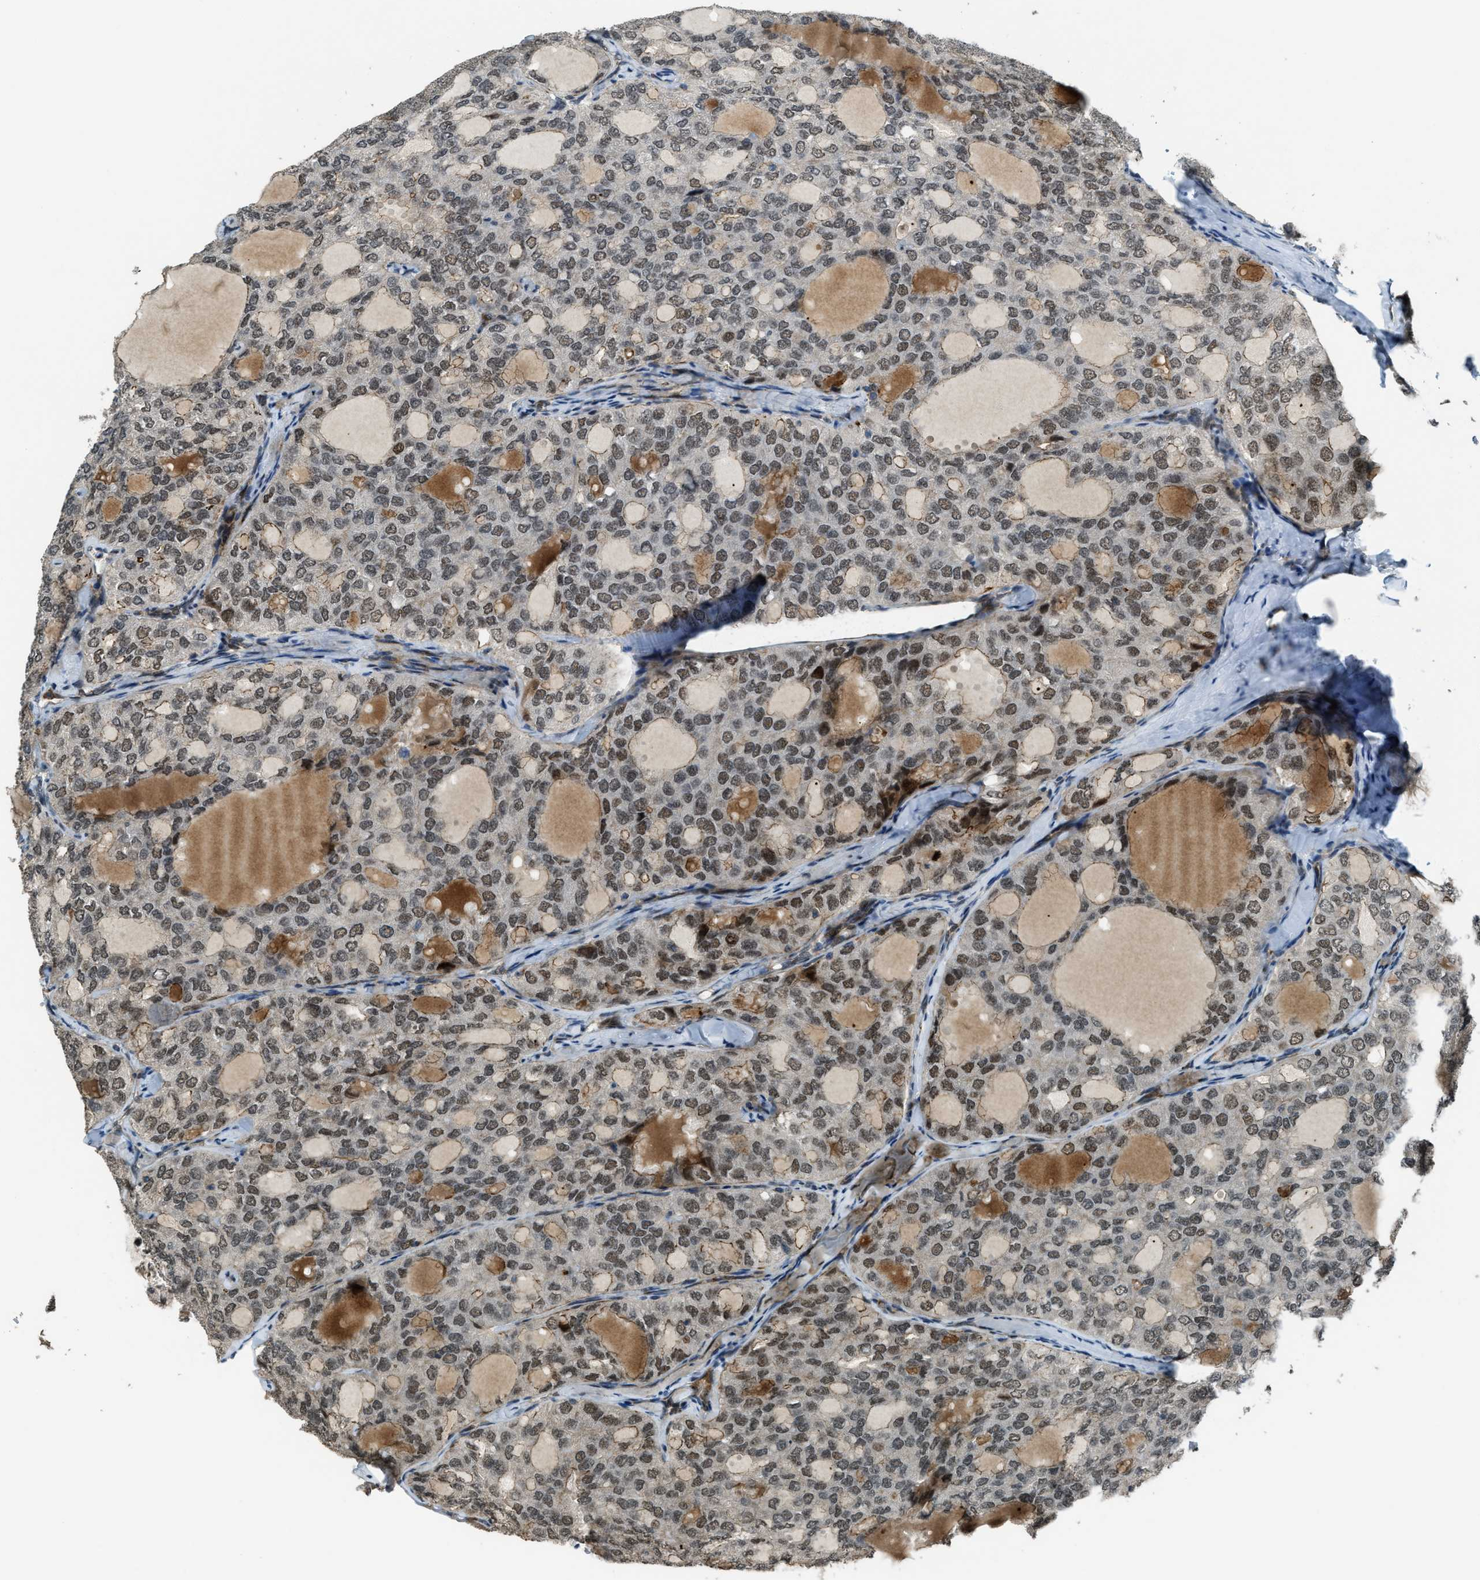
{"staining": {"intensity": "weak", "quantity": ">75%", "location": "nuclear"}, "tissue": "thyroid cancer", "cell_type": "Tumor cells", "image_type": "cancer", "snomed": [{"axis": "morphology", "description": "Follicular adenoma carcinoma, NOS"}, {"axis": "topography", "description": "Thyroid gland"}], "caption": "This histopathology image shows thyroid cancer stained with immunohistochemistry (IHC) to label a protein in brown. The nuclear of tumor cells show weak positivity for the protein. Nuclei are counter-stained blue.", "gene": "DPF2", "patient": {"sex": "male", "age": 75}}